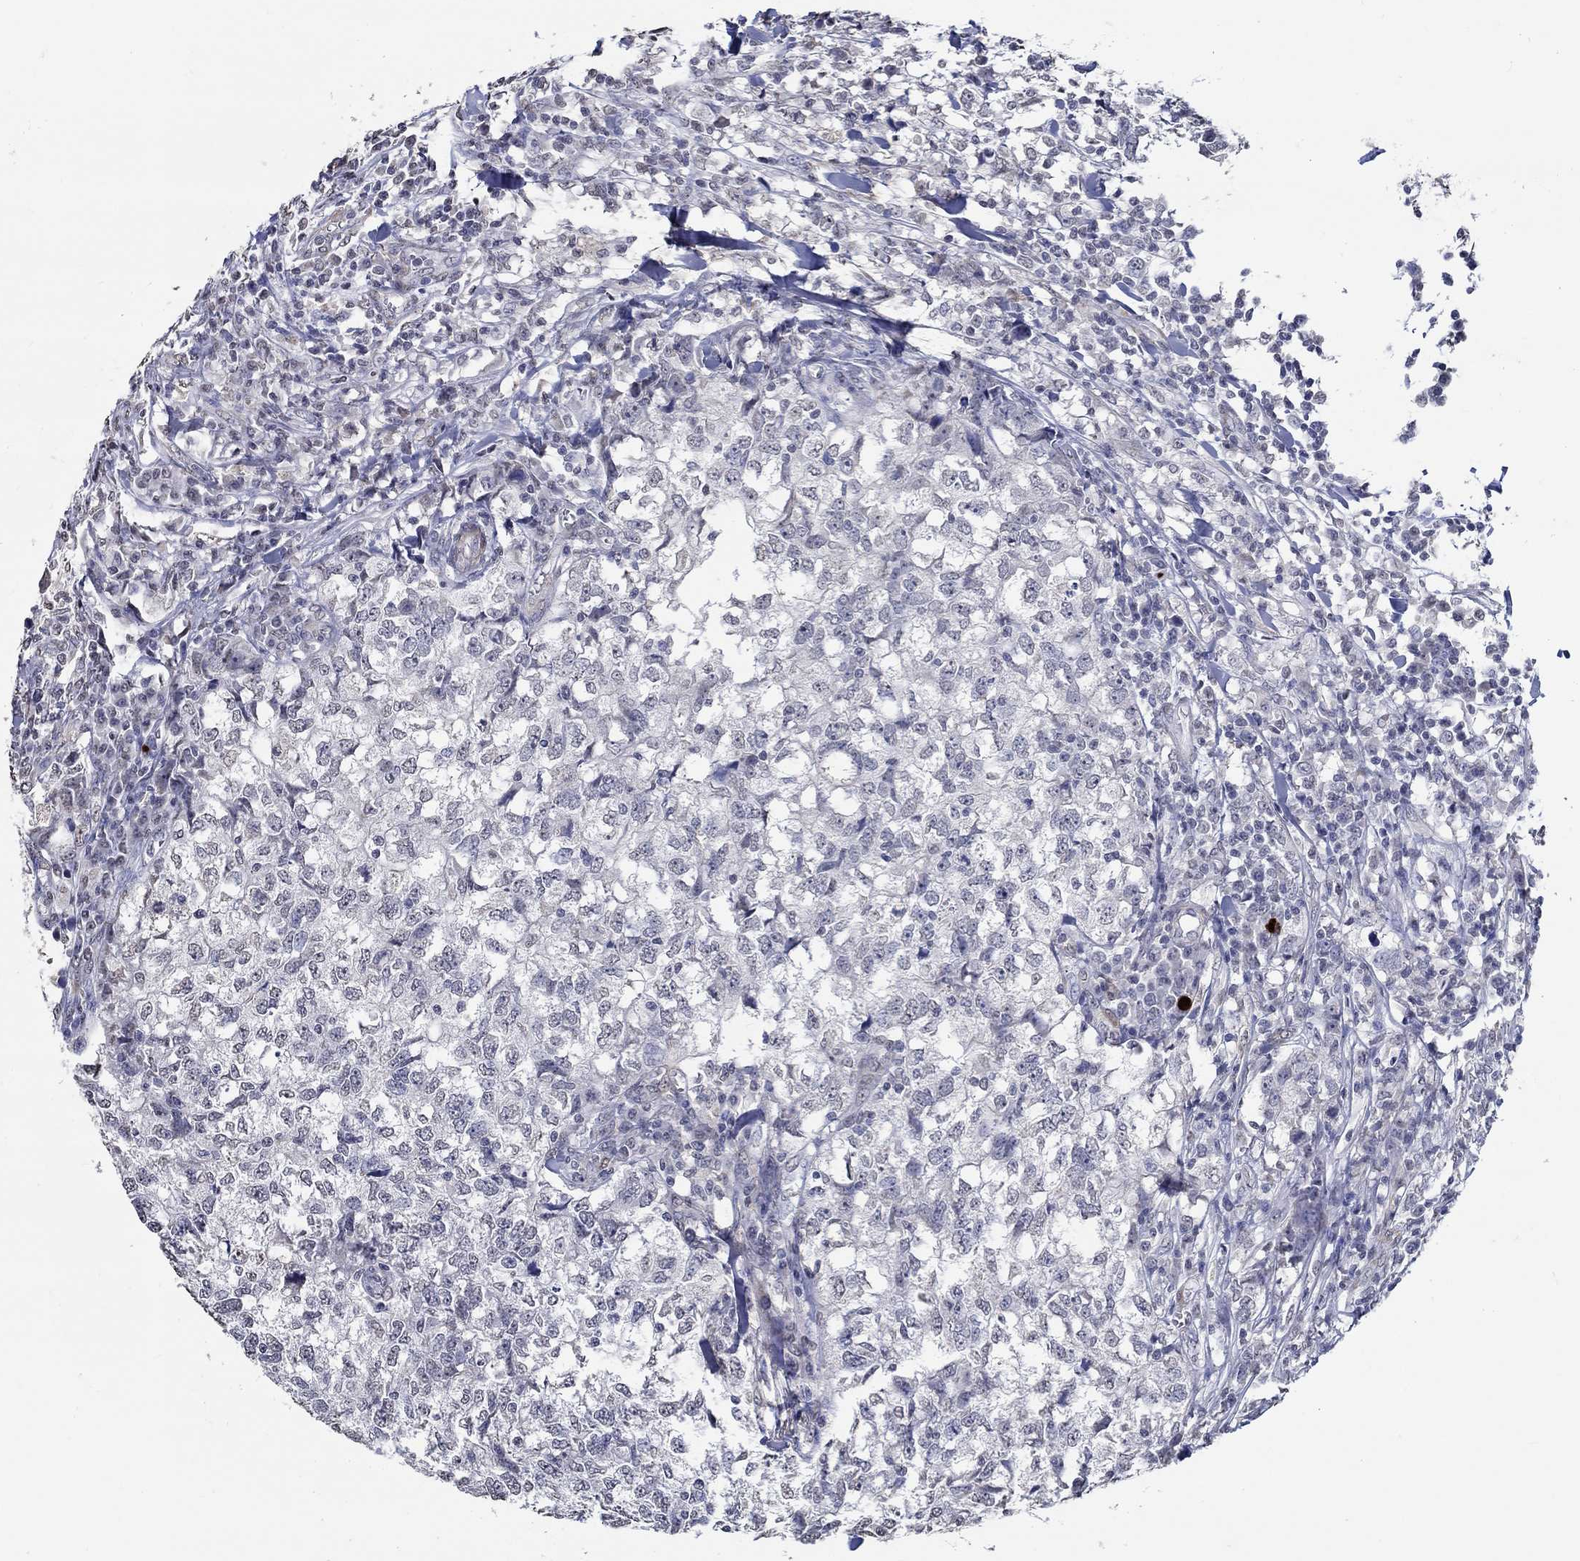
{"staining": {"intensity": "negative", "quantity": "none", "location": "none"}, "tissue": "breast cancer", "cell_type": "Tumor cells", "image_type": "cancer", "snomed": [{"axis": "morphology", "description": "Duct carcinoma"}, {"axis": "topography", "description": "Breast"}], "caption": "Tumor cells are negative for brown protein staining in breast intraductal carcinoma.", "gene": "PDE1B", "patient": {"sex": "female", "age": 30}}